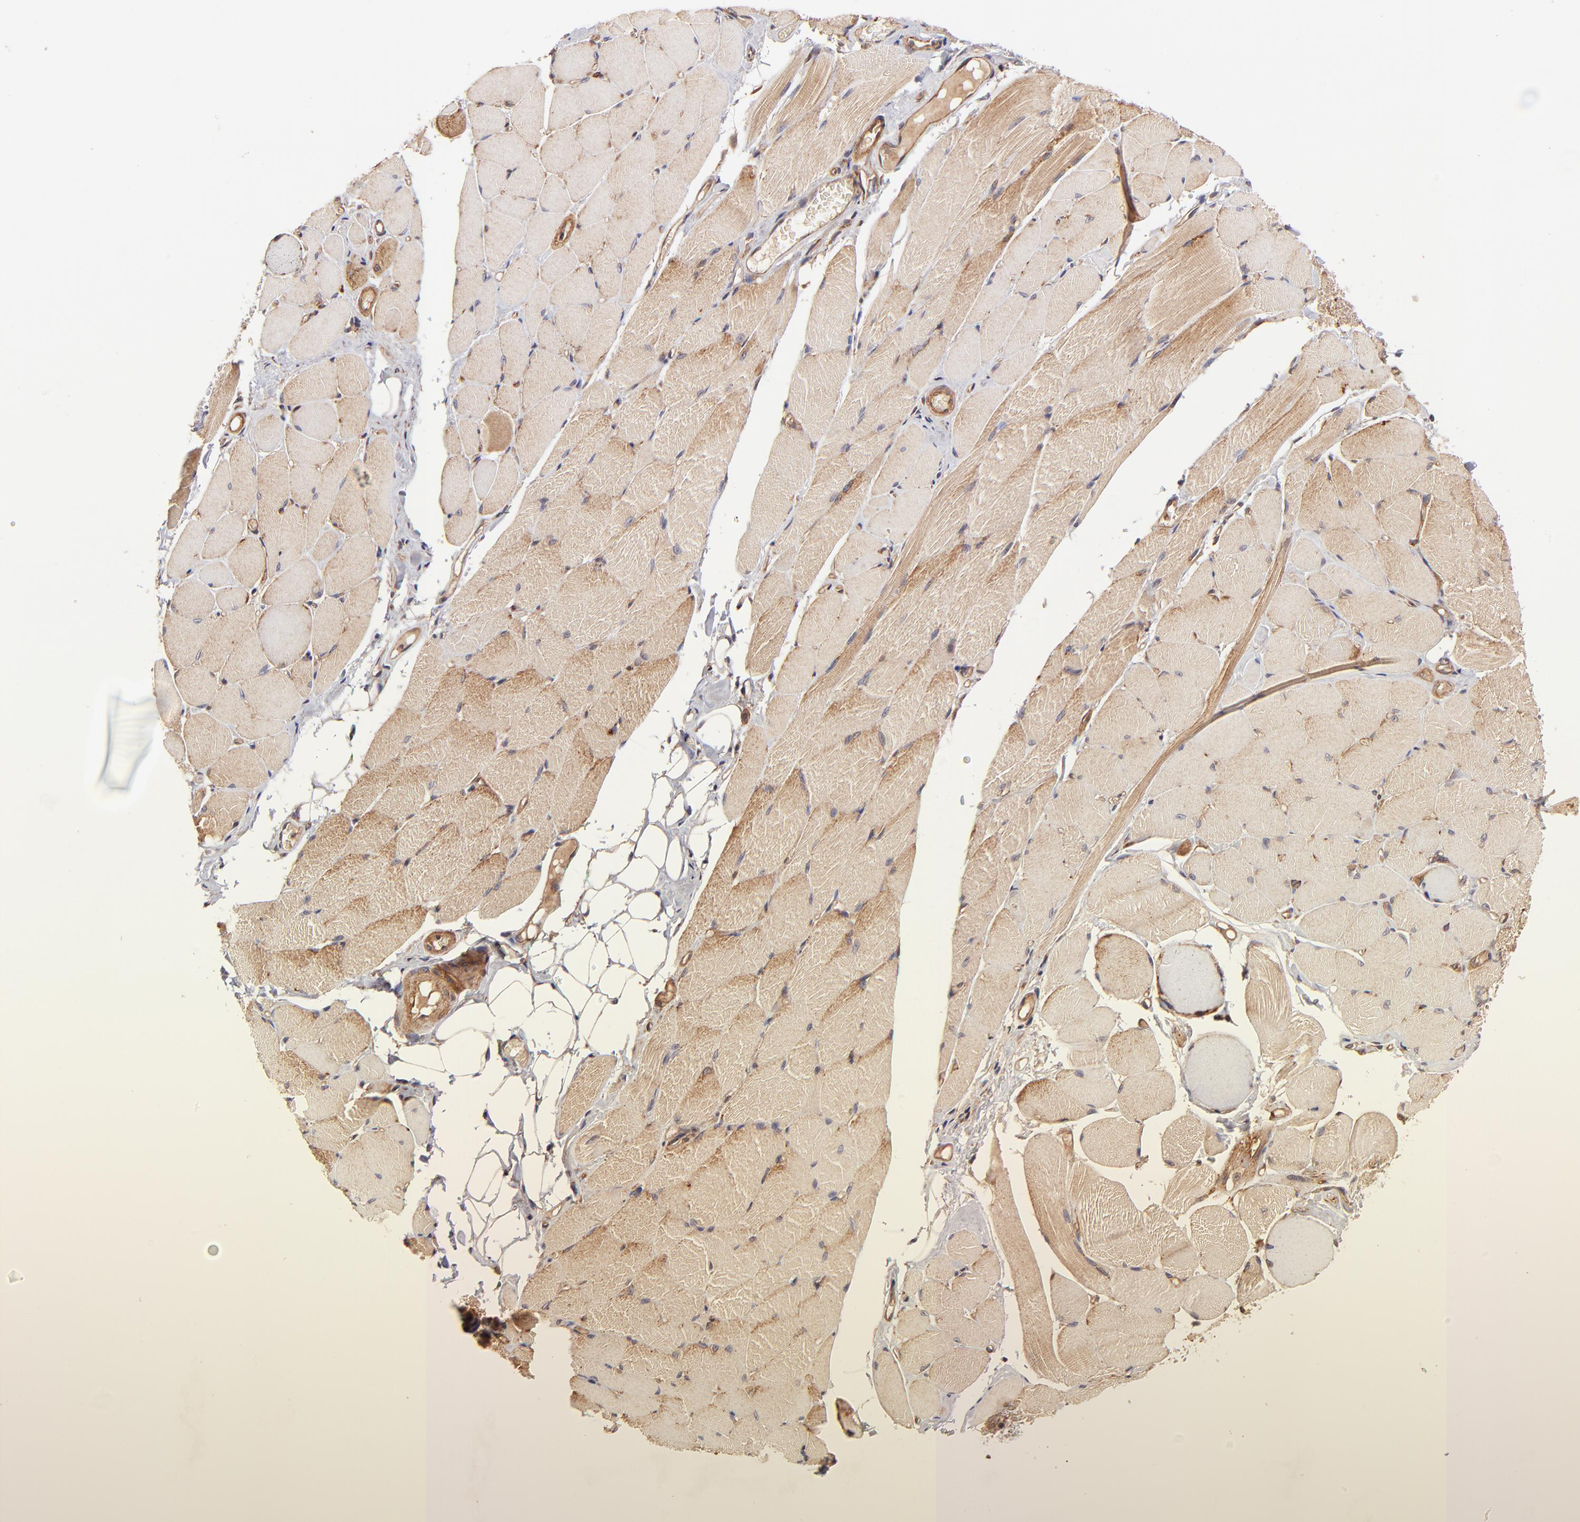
{"staining": {"intensity": "moderate", "quantity": ">75%", "location": "cytoplasmic/membranous"}, "tissue": "skeletal muscle", "cell_type": "Myocytes", "image_type": "normal", "snomed": [{"axis": "morphology", "description": "Normal tissue, NOS"}, {"axis": "topography", "description": "Skeletal muscle"}, {"axis": "topography", "description": "Peripheral nerve tissue"}], "caption": "Skeletal muscle stained with DAB (3,3'-diaminobenzidine) immunohistochemistry (IHC) demonstrates medium levels of moderate cytoplasmic/membranous staining in approximately >75% of myocytes. Immunohistochemistry stains the protein of interest in brown and the nuclei are stained blue.", "gene": "ITGB1", "patient": {"sex": "female", "age": 84}}